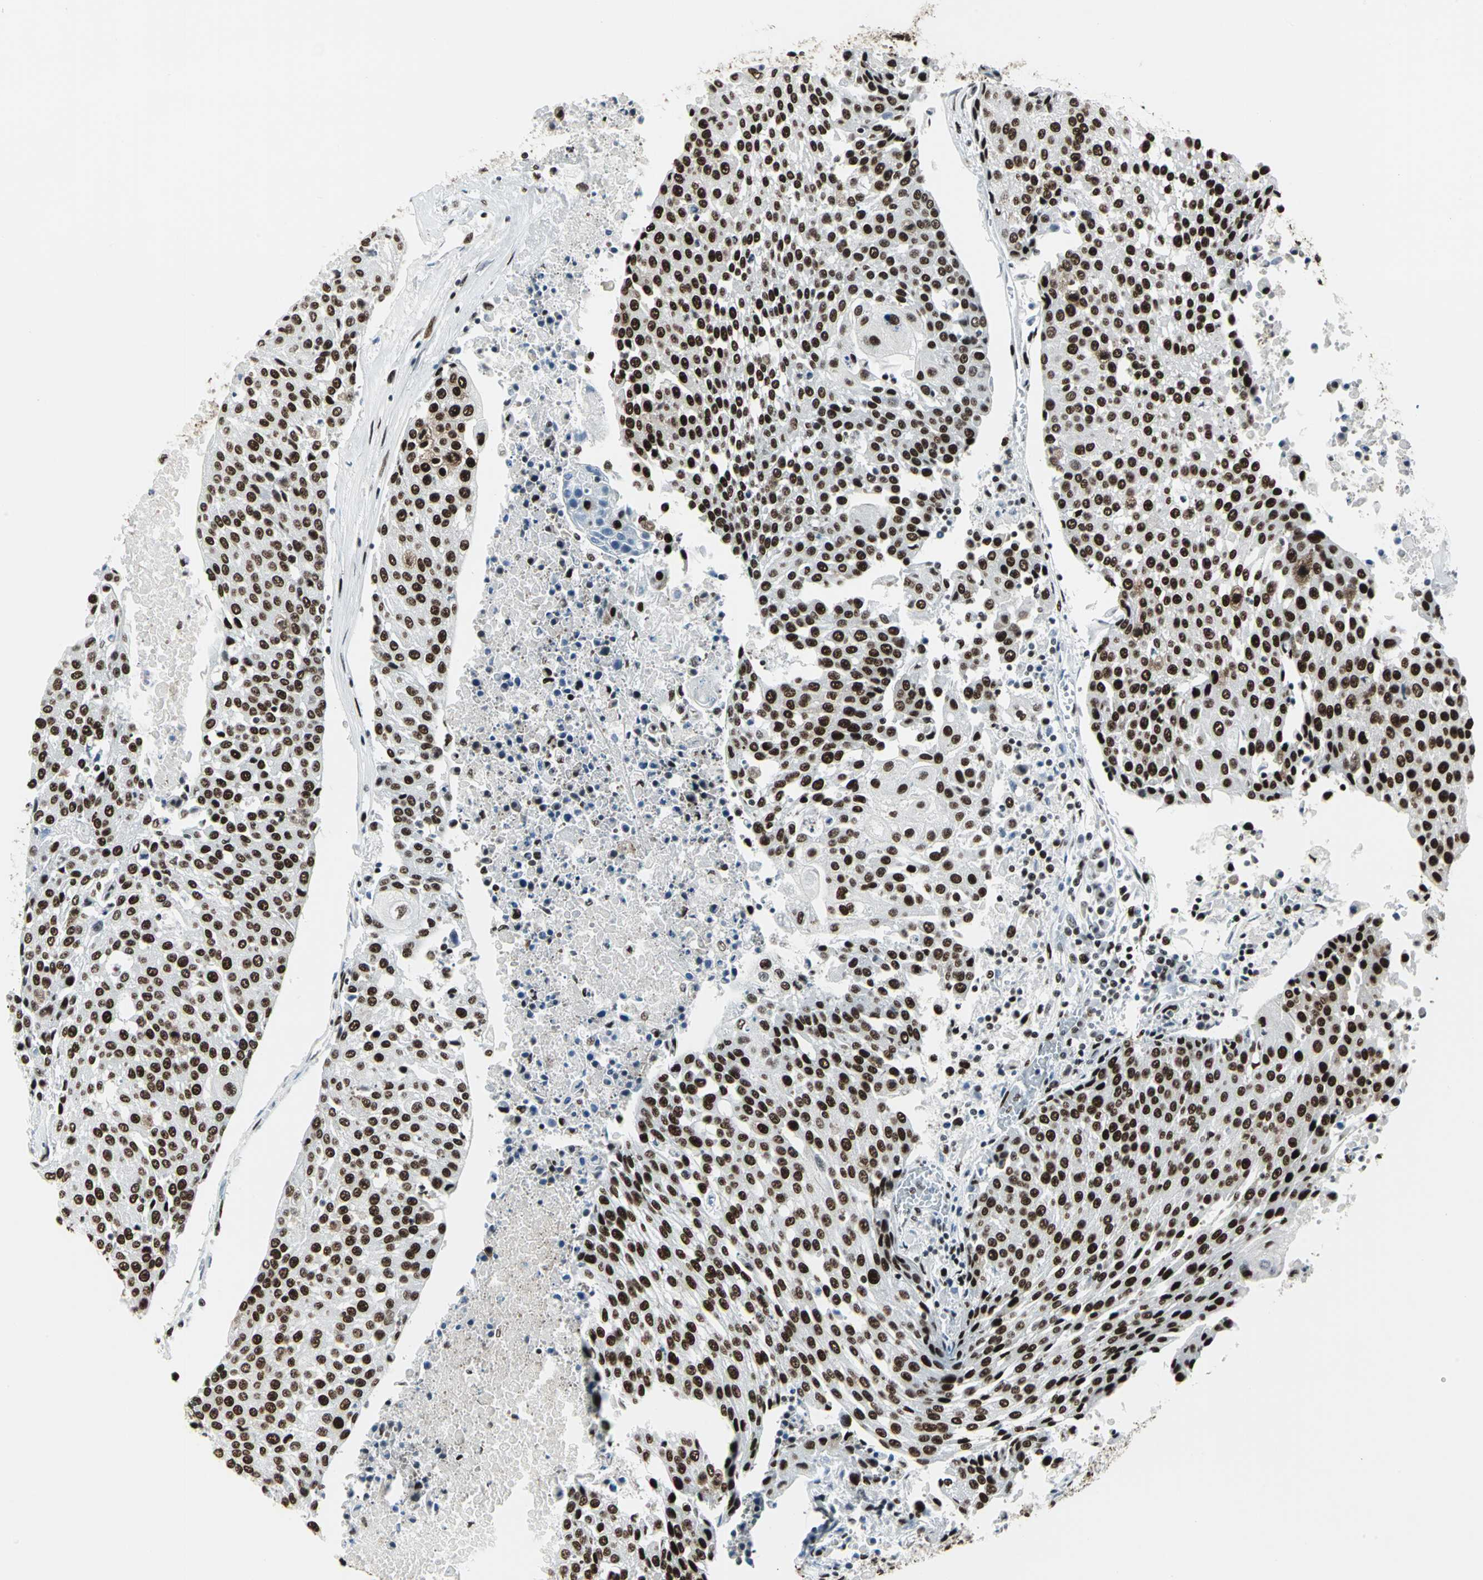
{"staining": {"intensity": "strong", "quantity": ">75%", "location": "nuclear"}, "tissue": "urothelial cancer", "cell_type": "Tumor cells", "image_type": "cancer", "snomed": [{"axis": "morphology", "description": "Urothelial carcinoma, High grade"}, {"axis": "topography", "description": "Urinary bladder"}], "caption": "Strong nuclear protein expression is seen in about >75% of tumor cells in high-grade urothelial carcinoma.", "gene": "HDAC2", "patient": {"sex": "female", "age": 85}}